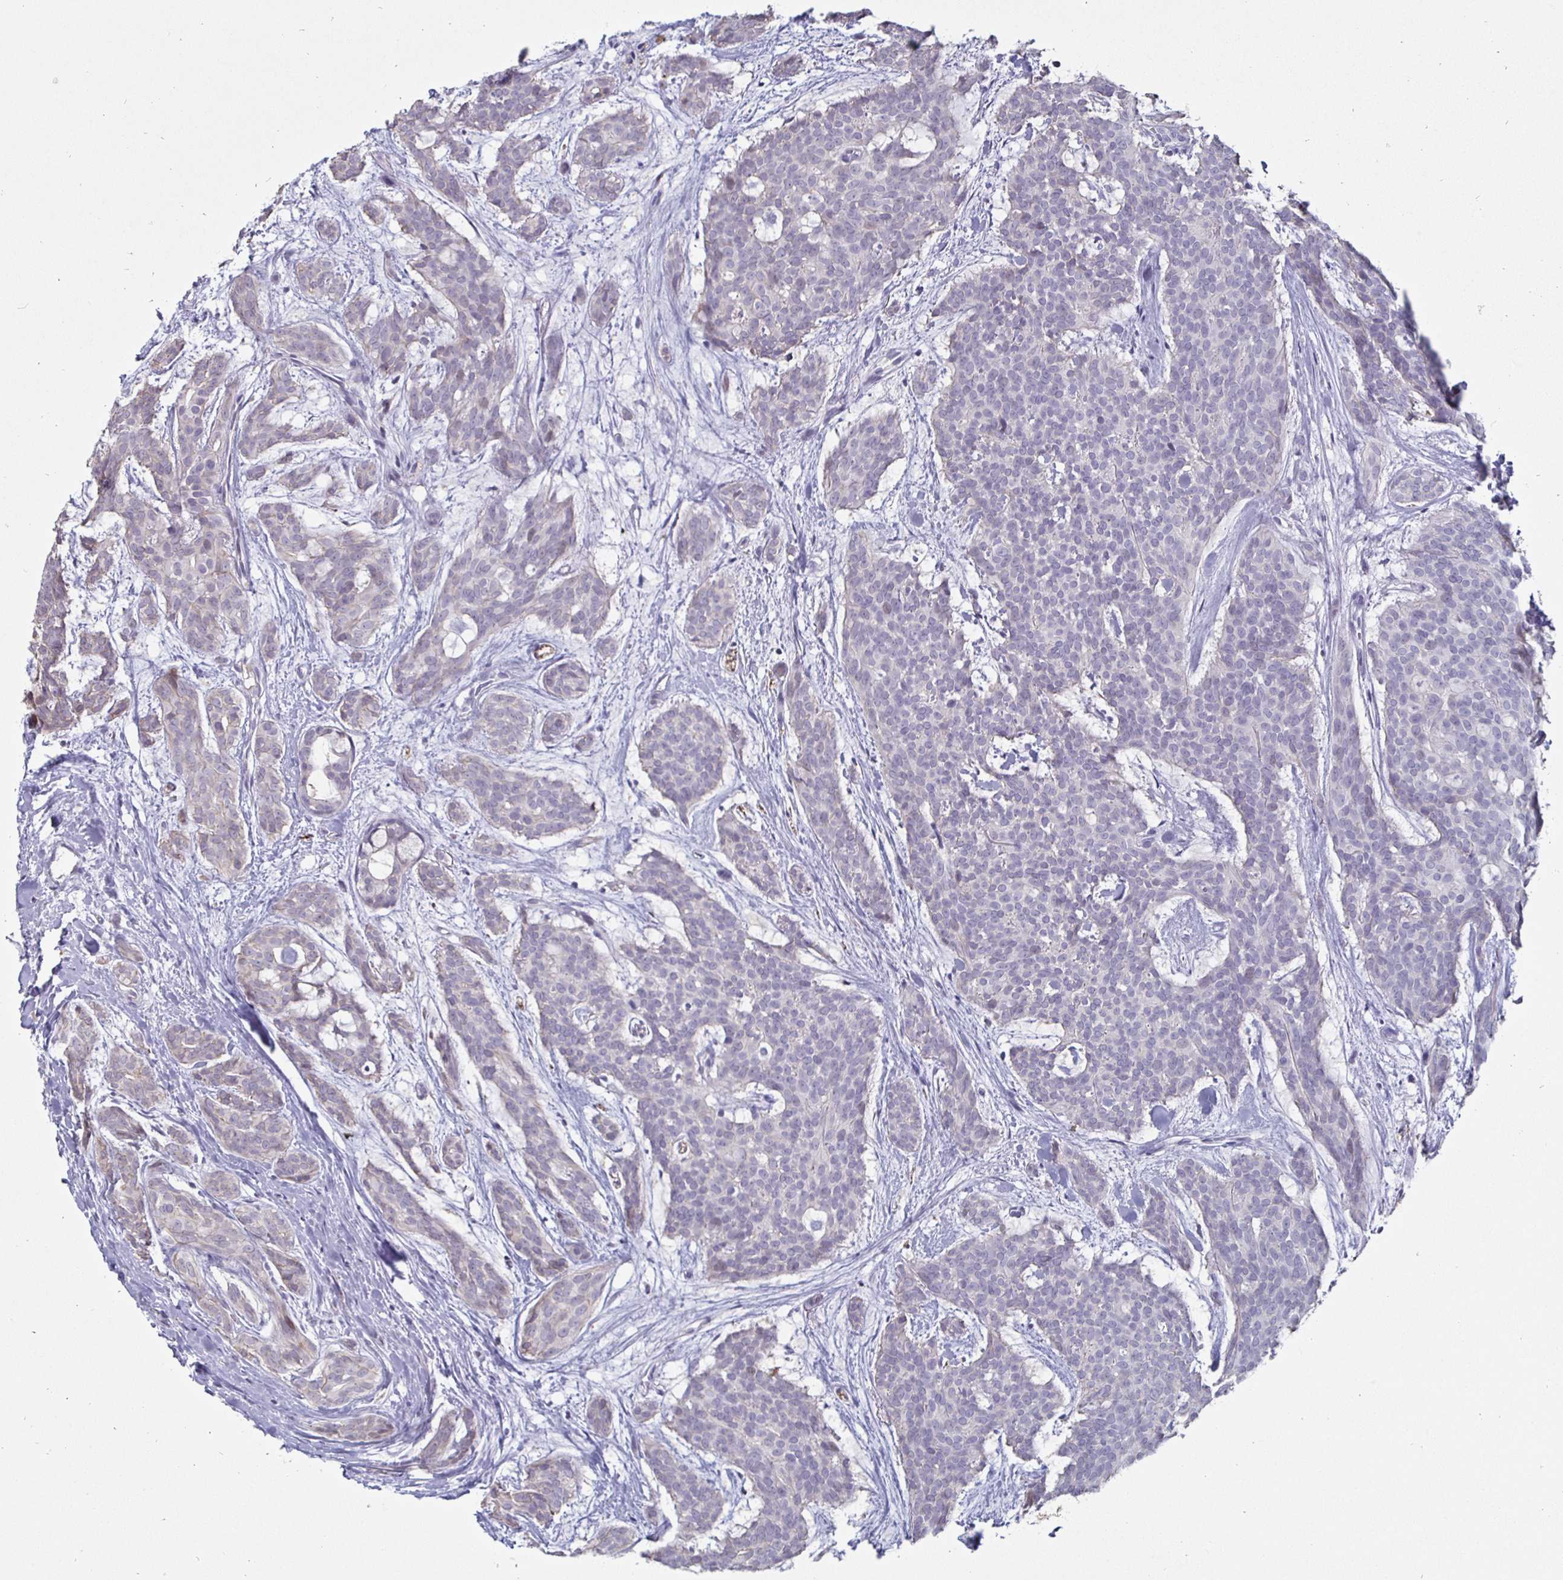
{"staining": {"intensity": "weak", "quantity": "<25%", "location": "cytoplasmic/membranous"}, "tissue": "head and neck cancer", "cell_type": "Tumor cells", "image_type": "cancer", "snomed": [{"axis": "morphology", "description": "Adenocarcinoma, NOS"}, {"axis": "topography", "description": "Head-Neck"}], "caption": "DAB immunohistochemical staining of human adenocarcinoma (head and neck) reveals no significant positivity in tumor cells.", "gene": "OOSP2", "patient": {"sex": "male", "age": 66}}